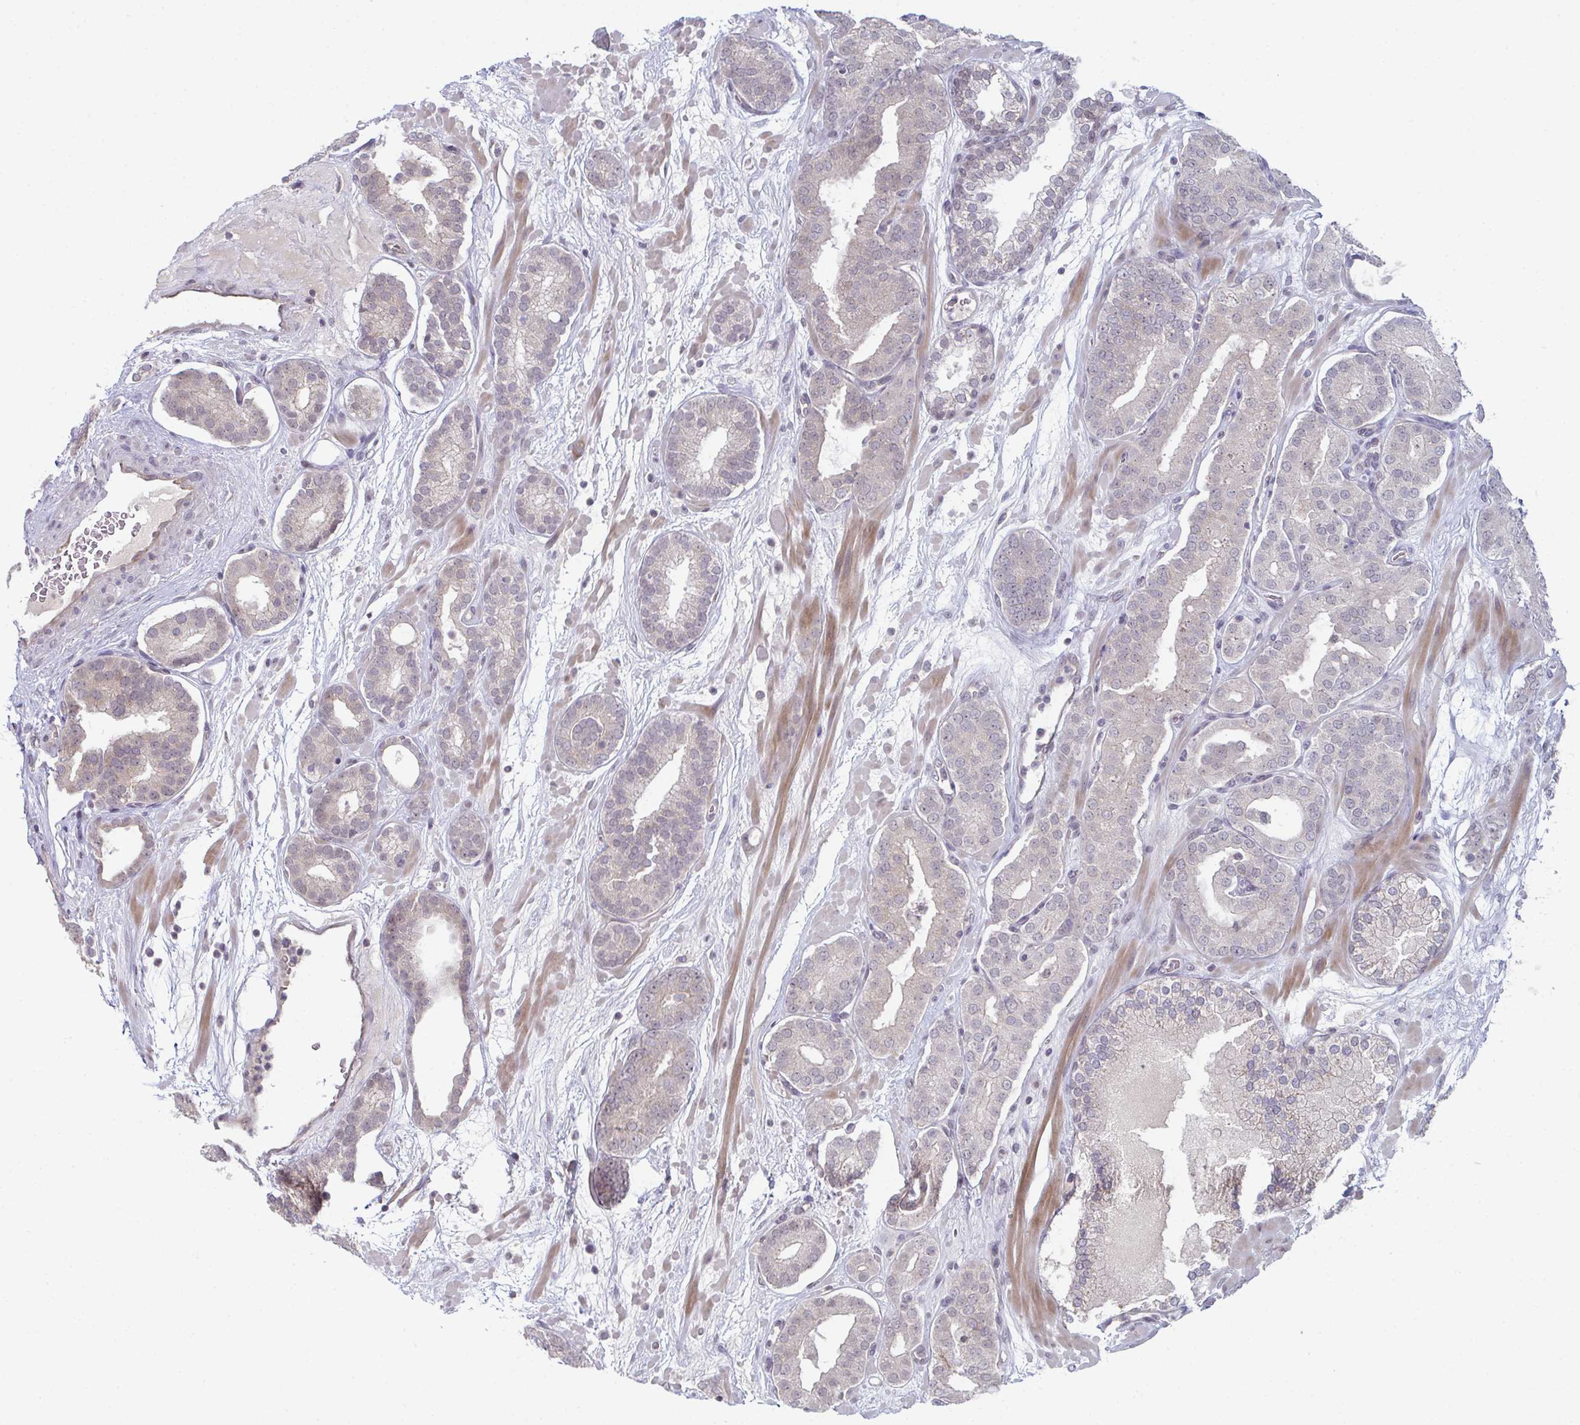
{"staining": {"intensity": "negative", "quantity": "none", "location": "none"}, "tissue": "prostate cancer", "cell_type": "Tumor cells", "image_type": "cancer", "snomed": [{"axis": "morphology", "description": "Adenocarcinoma, High grade"}, {"axis": "topography", "description": "Prostate"}], "caption": "Tumor cells are negative for protein expression in human prostate cancer.", "gene": "ZNF214", "patient": {"sex": "male", "age": 66}}